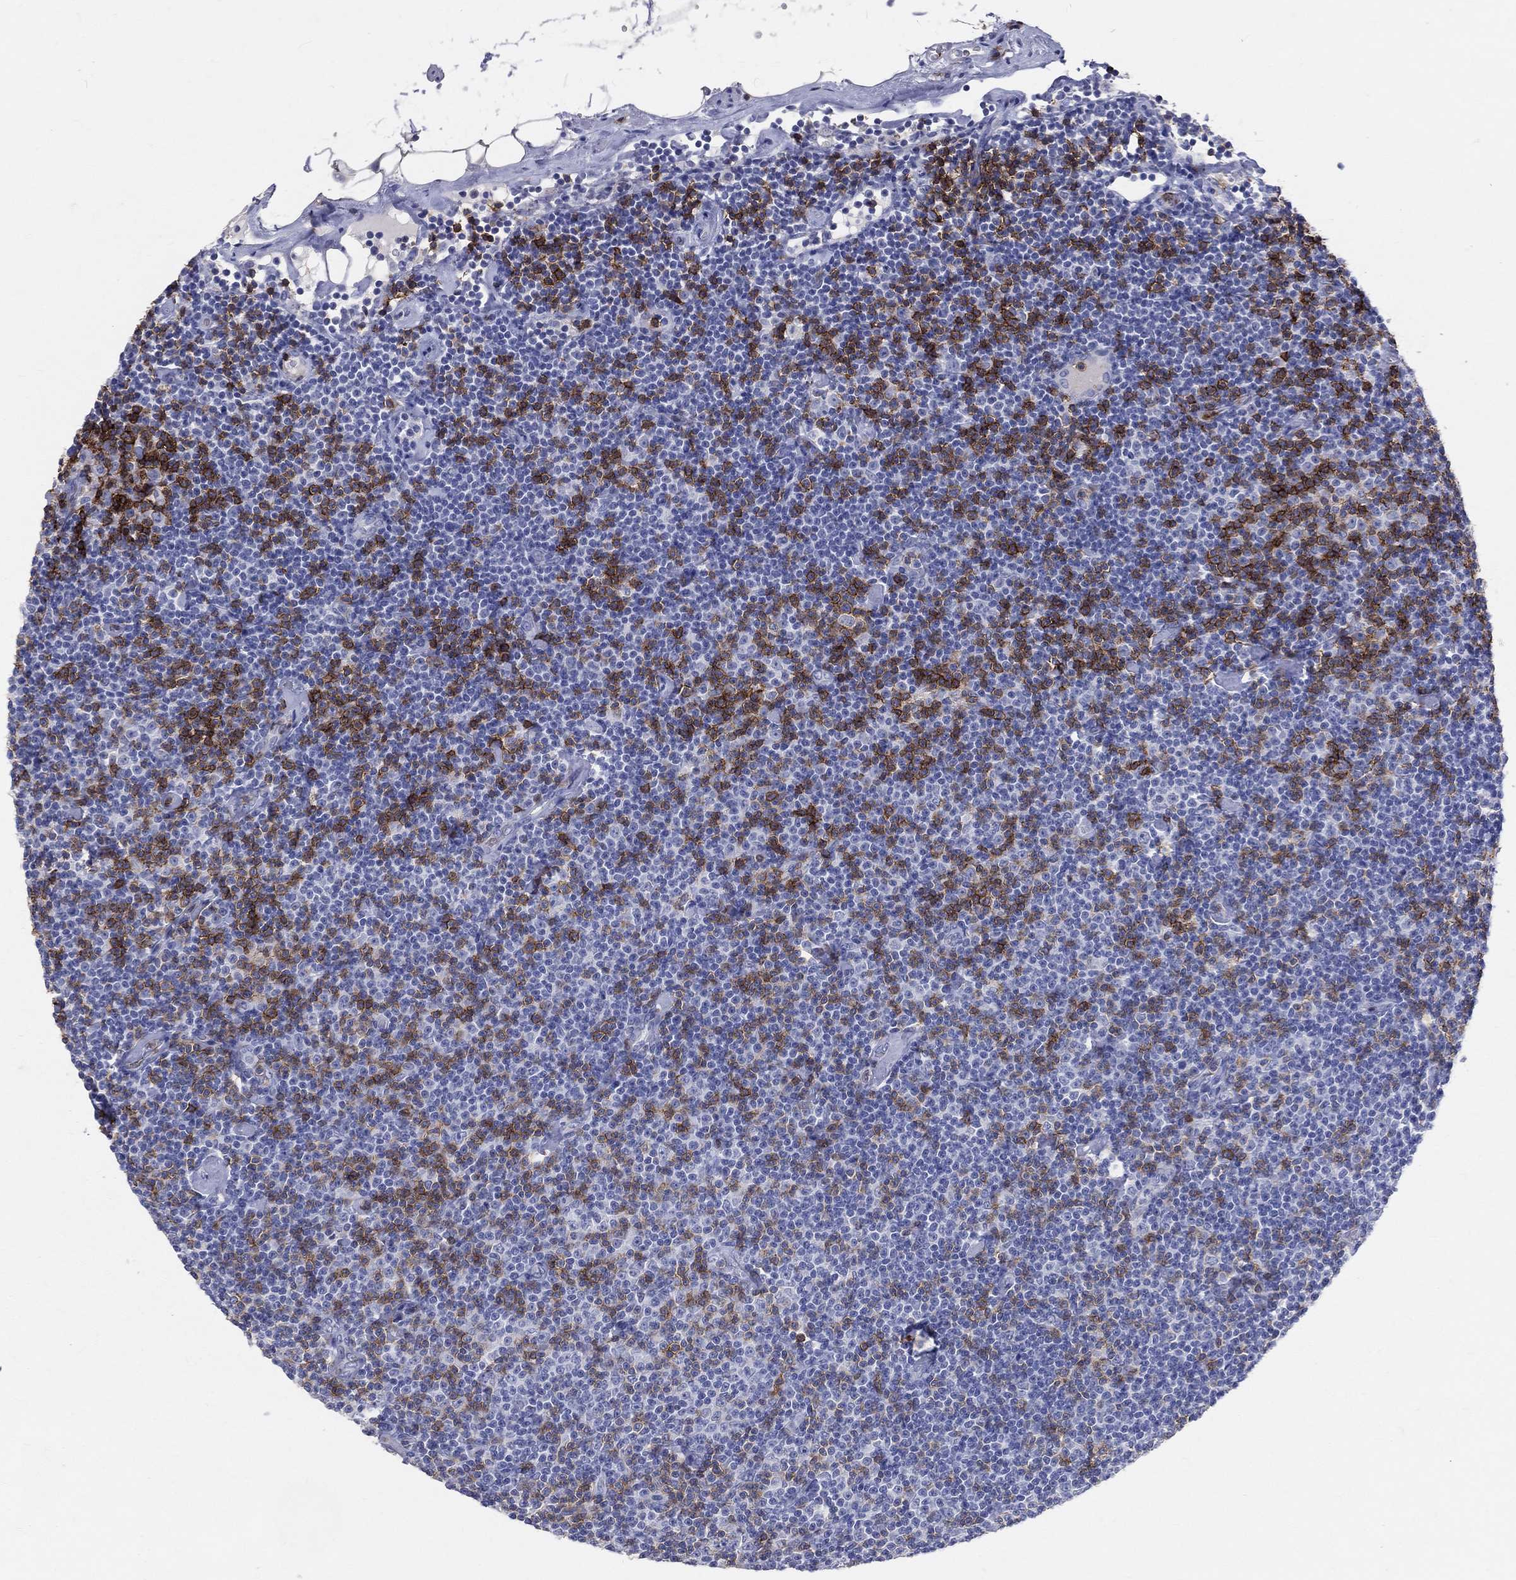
{"staining": {"intensity": "strong", "quantity": "<25%", "location": "cytoplasmic/membranous"}, "tissue": "lymphoma", "cell_type": "Tumor cells", "image_type": "cancer", "snomed": [{"axis": "morphology", "description": "Malignant lymphoma, non-Hodgkin's type, Low grade"}, {"axis": "topography", "description": "Lymph node"}], "caption": "Tumor cells display strong cytoplasmic/membranous staining in approximately <25% of cells in lymphoma.", "gene": "LAT", "patient": {"sex": "male", "age": 81}}